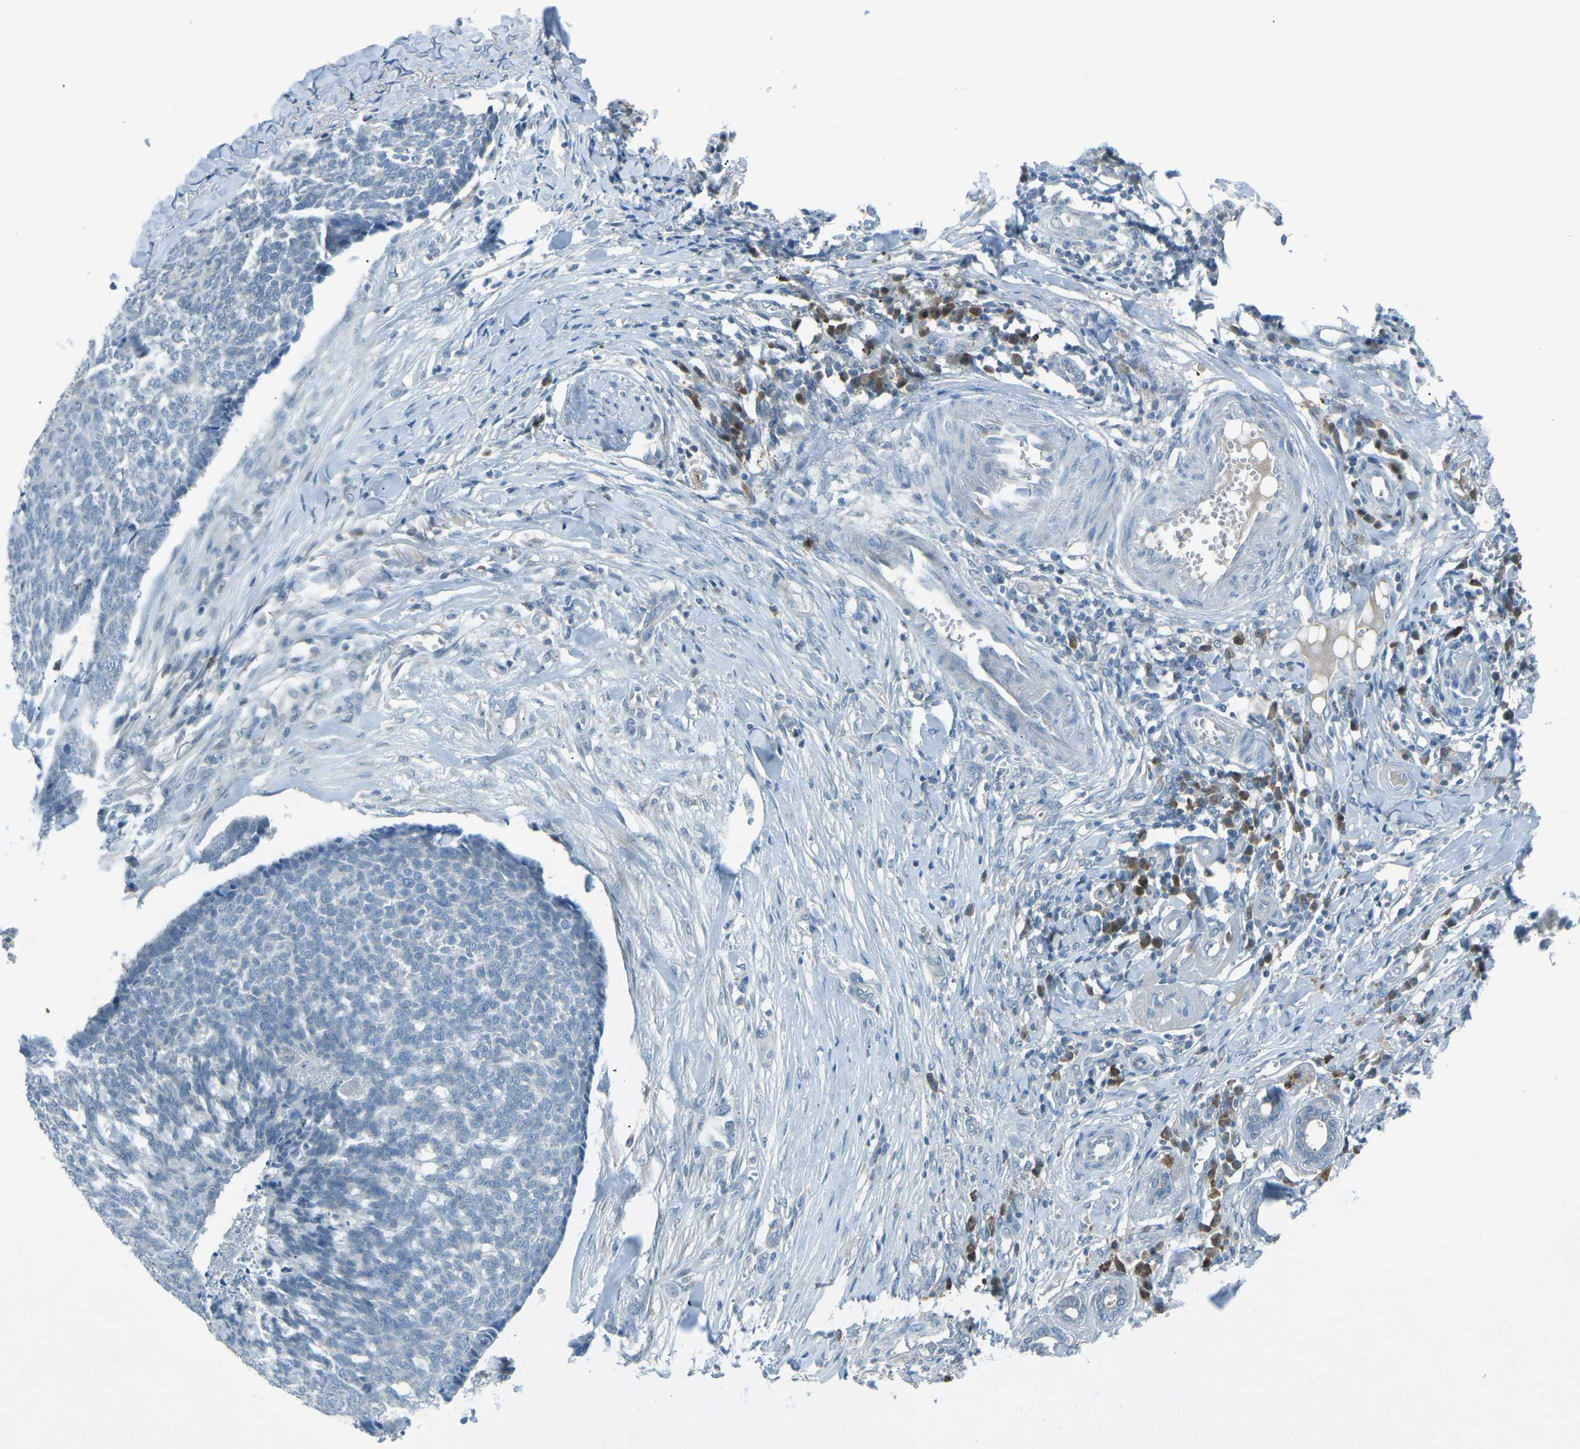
{"staining": {"intensity": "negative", "quantity": "none", "location": "none"}, "tissue": "skin cancer", "cell_type": "Tumor cells", "image_type": "cancer", "snomed": [{"axis": "morphology", "description": "Basal cell carcinoma"}, {"axis": "topography", "description": "Skin"}], "caption": "Immunohistochemical staining of human skin cancer (basal cell carcinoma) demonstrates no significant staining in tumor cells.", "gene": "PRKCA", "patient": {"sex": "male", "age": 84}}